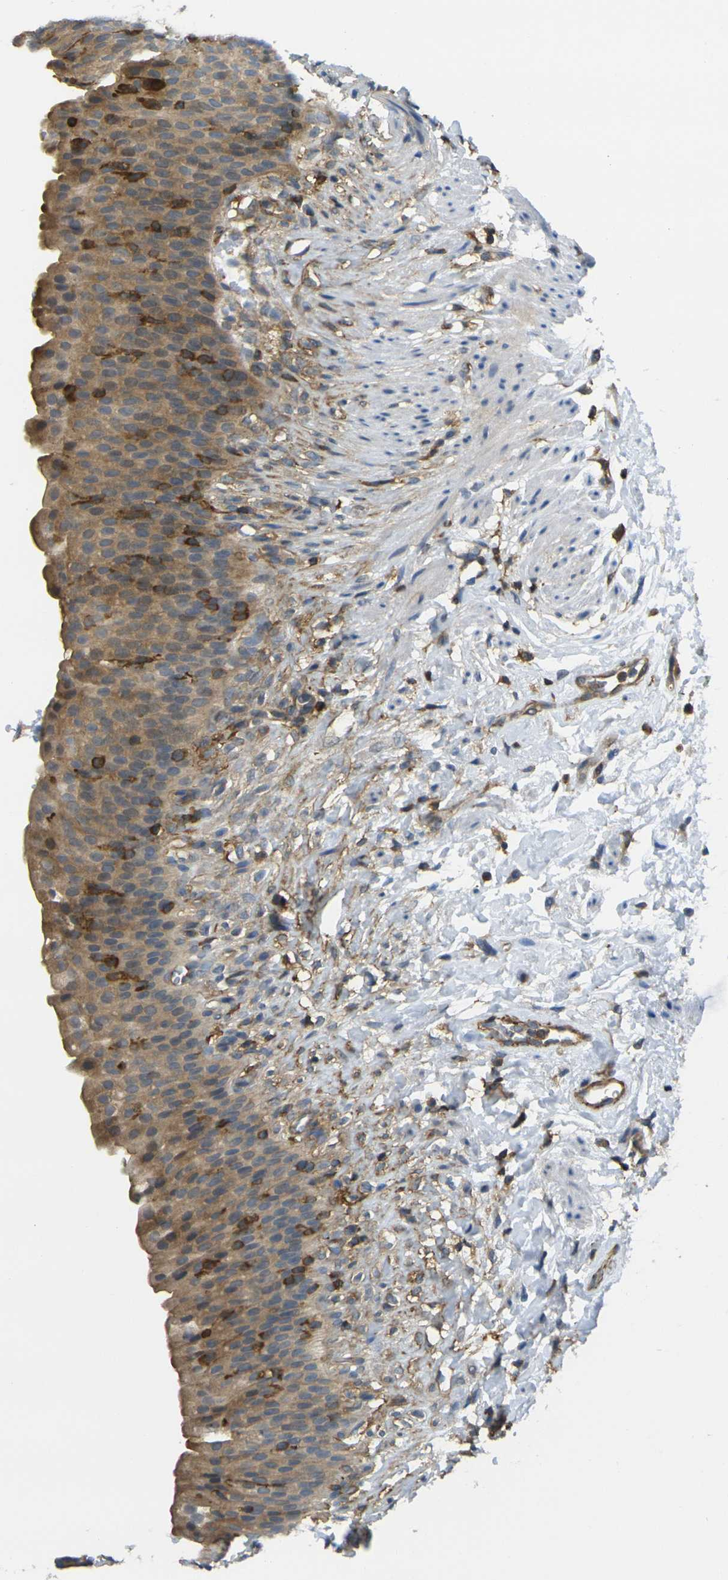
{"staining": {"intensity": "moderate", "quantity": ">75%", "location": "cytoplasmic/membranous"}, "tissue": "urinary bladder", "cell_type": "Urothelial cells", "image_type": "normal", "snomed": [{"axis": "morphology", "description": "Normal tissue, NOS"}, {"axis": "topography", "description": "Urinary bladder"}], "caption": "Immunohistochemistry micrograph of unremarkable urinary bladder: urinary bladder stained using immunohistochemistry shows medium levels of moderate protein expression localized specifically in the cytoplasmic/membranous of urothelial cells, appearing as a cytoplasmic/membranous brown color.", "gene": "LASP1", "patient": {"sex": "female", "age": 79}}